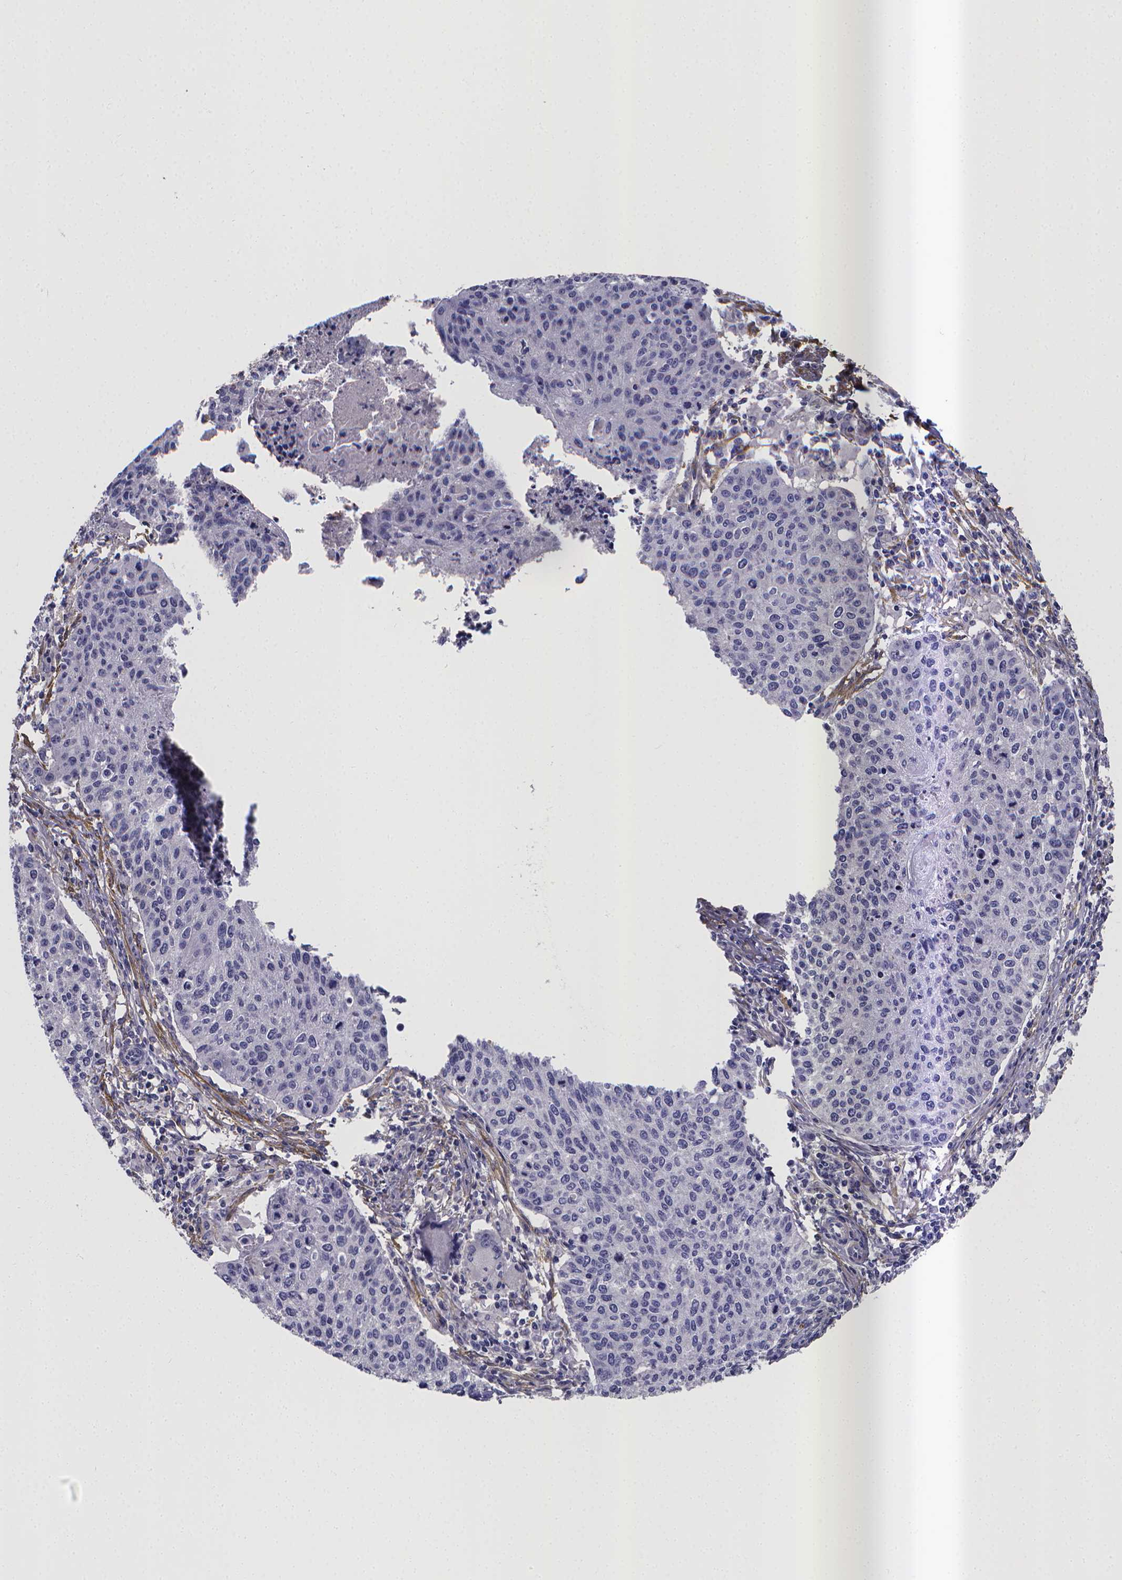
{"staining": {"intensity": "negative", "quantity": "none", "location": "none"}, "tissue": "cervical cancer", "cell_type": "Tumor cells", "image_type": "cancer", "snomed": [{"axis": "morphology", "description": "Squamous cell carcinoma, NOS"}, {"axis": "topography", "description": "Cervix"}], "caption": "Immunohistochemistry of cervical squamous cell carcinoma shows no expression in tumor cells. The staining was performed using DAB (3,3'-diaminobenzidine) to visualize the protein expression in brown, while the nuclei were stained in blue with hematoxylin (Magnification: 20x).", "gene": "RERG", "patient": {"sex": "female", "age": 38}}